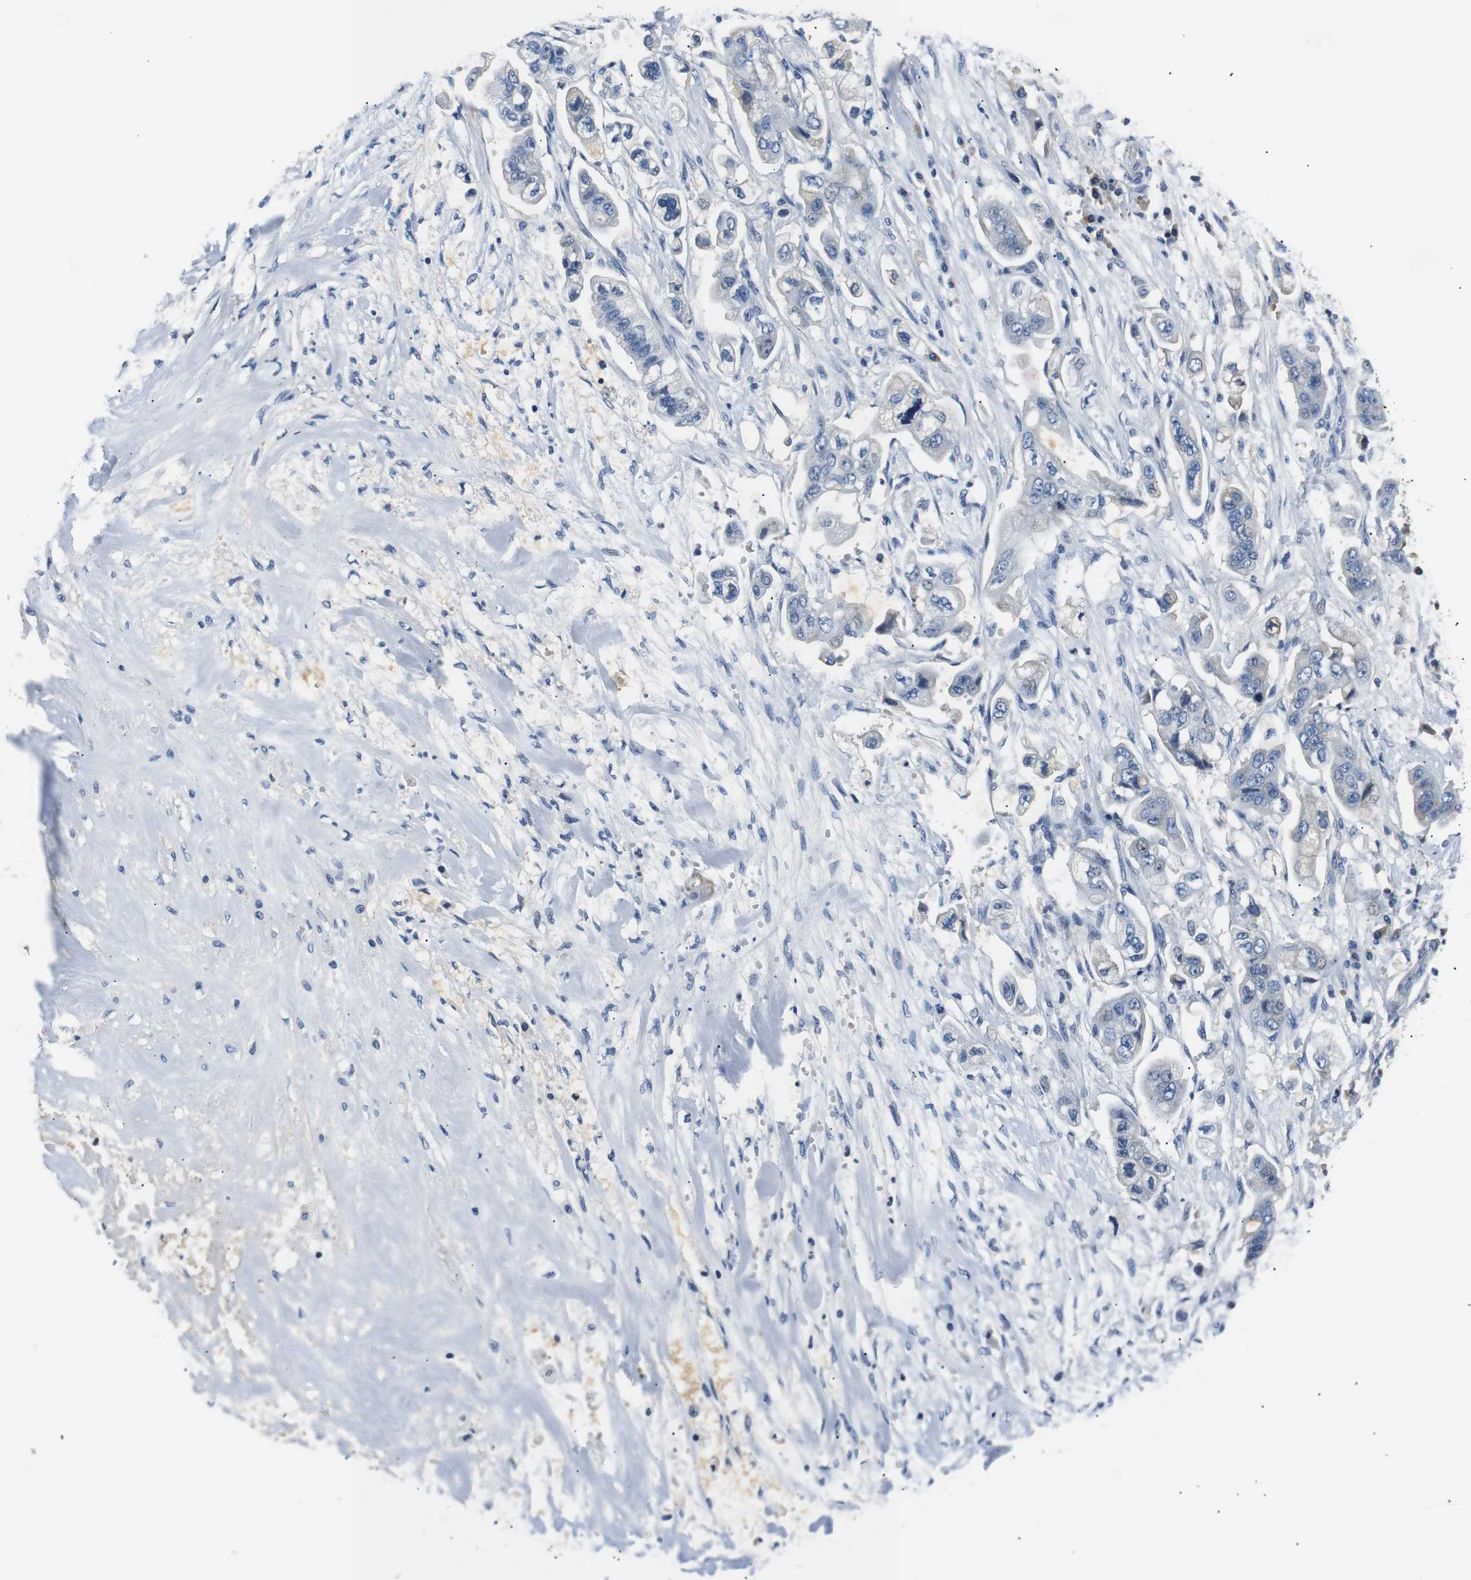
{"staining": {"intensity": "negative", "quantity": "none", "location": "none"}, "tissue": "stomach cancer", "cell_type": "Tumor cells", "image_type": "cancer", "snomed": [{"axis": "morphology", "description": "Adenocarcinoma, NOS"}, {"axis": "topography", "description": "Stomach"}], "caption": "Photomicrograph shows no protein staining in tumor cells of stomach adenocarcinoma tissue. (DAB IHC, high magnification).", "gene": "LHCGR", "patient": {"sex": "male", "age": 62}}